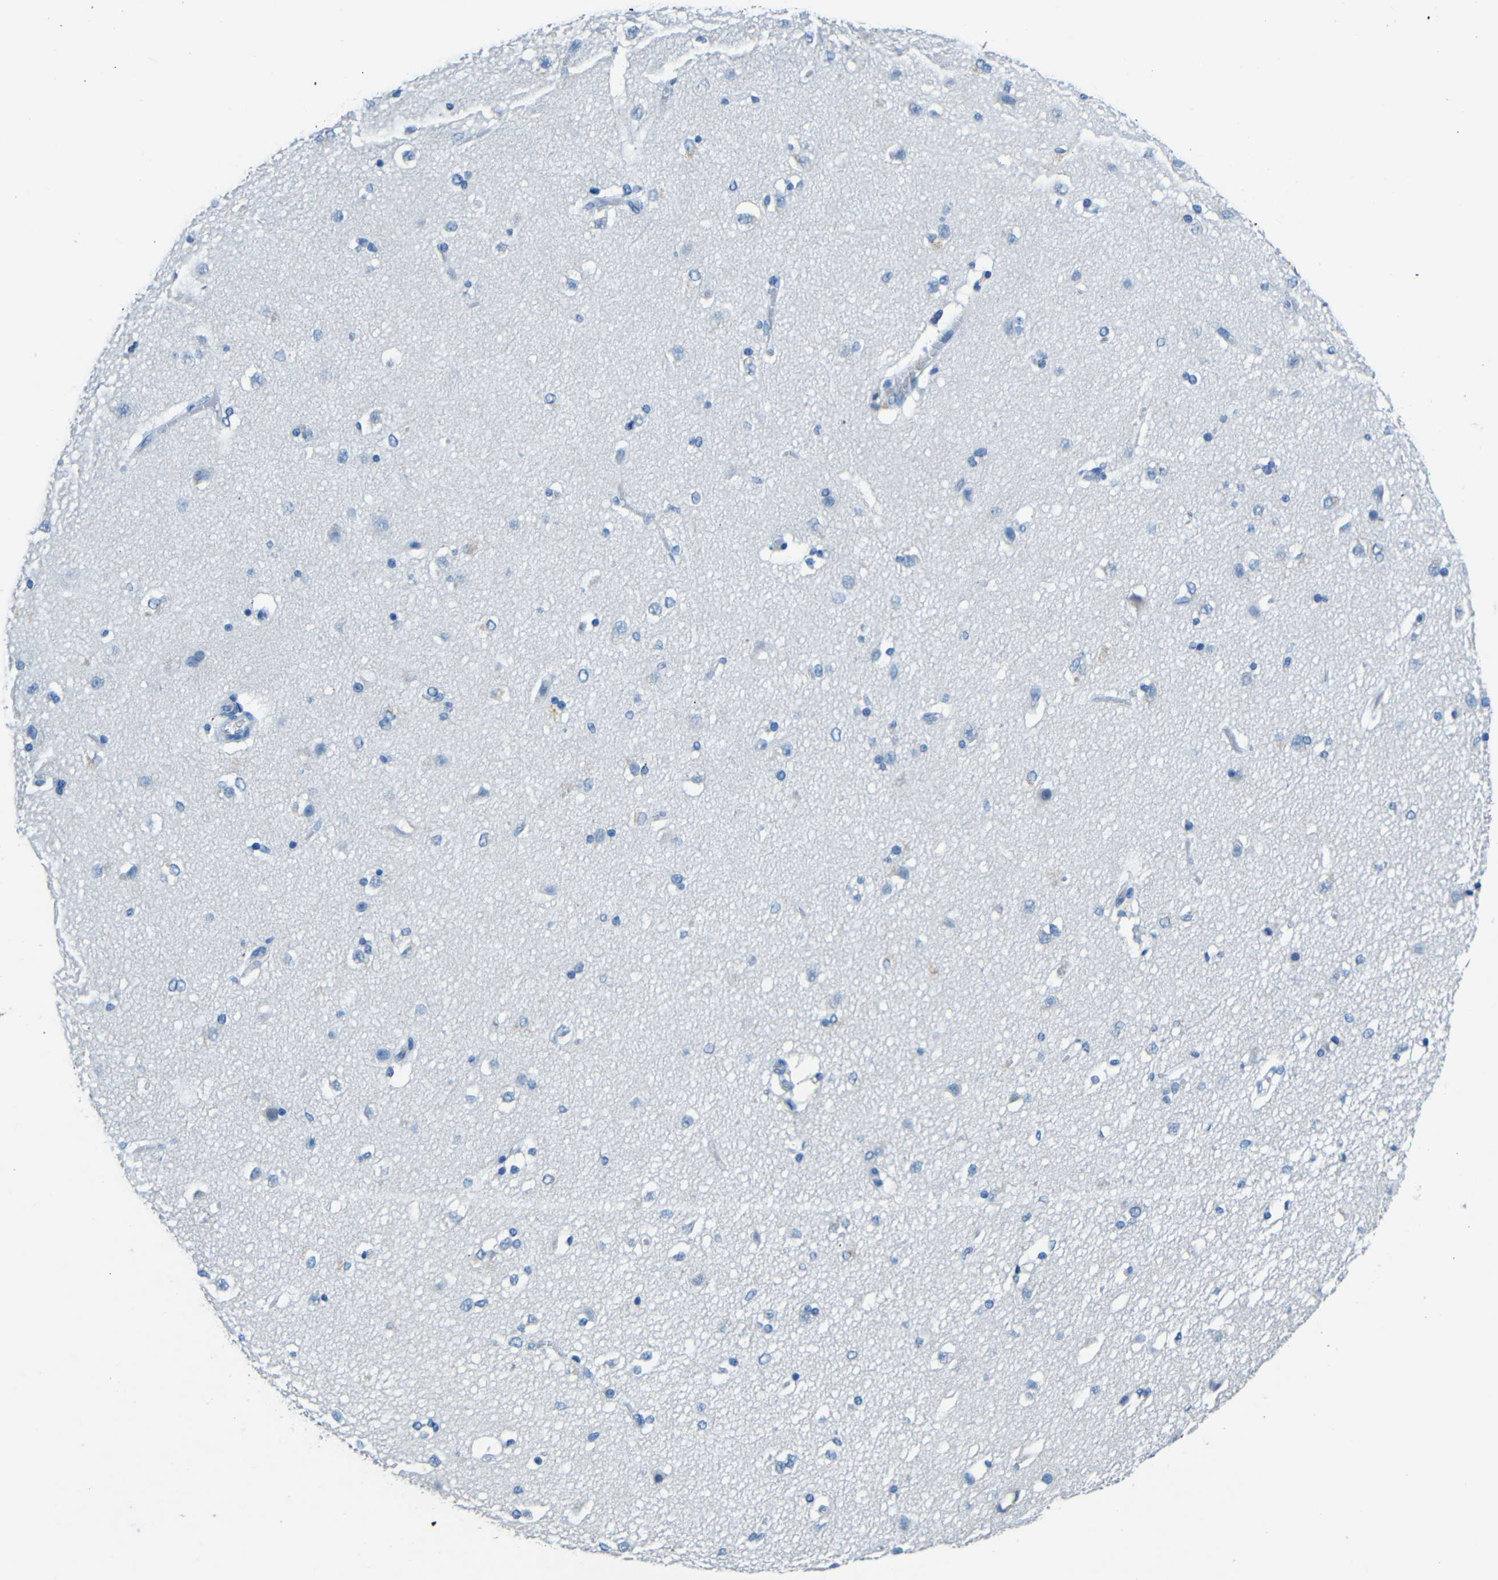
{"staining": {"intensity": "negative", "quantity": "none", "location": "none"}, "tissue": "caudate", "cell_type": "Glial cells", "image_type": "normal", "snomed": [{"axis": "morphology", "description": "Normal tissue, NOS"}, {"axis": "topography", "description": "Lateral ventricle wall"}], "caption": "Immunohistochemistry (IHC) of unremarkable human caudate displays no positivity in glial cells. The staining is performed using DAB (3,3'-diaminobenzidine) brown chromogen with nuclei counter-stained in using hematoxylin.", "gene": "FBN2", "patient": {"sex": "female", "age": 19}}